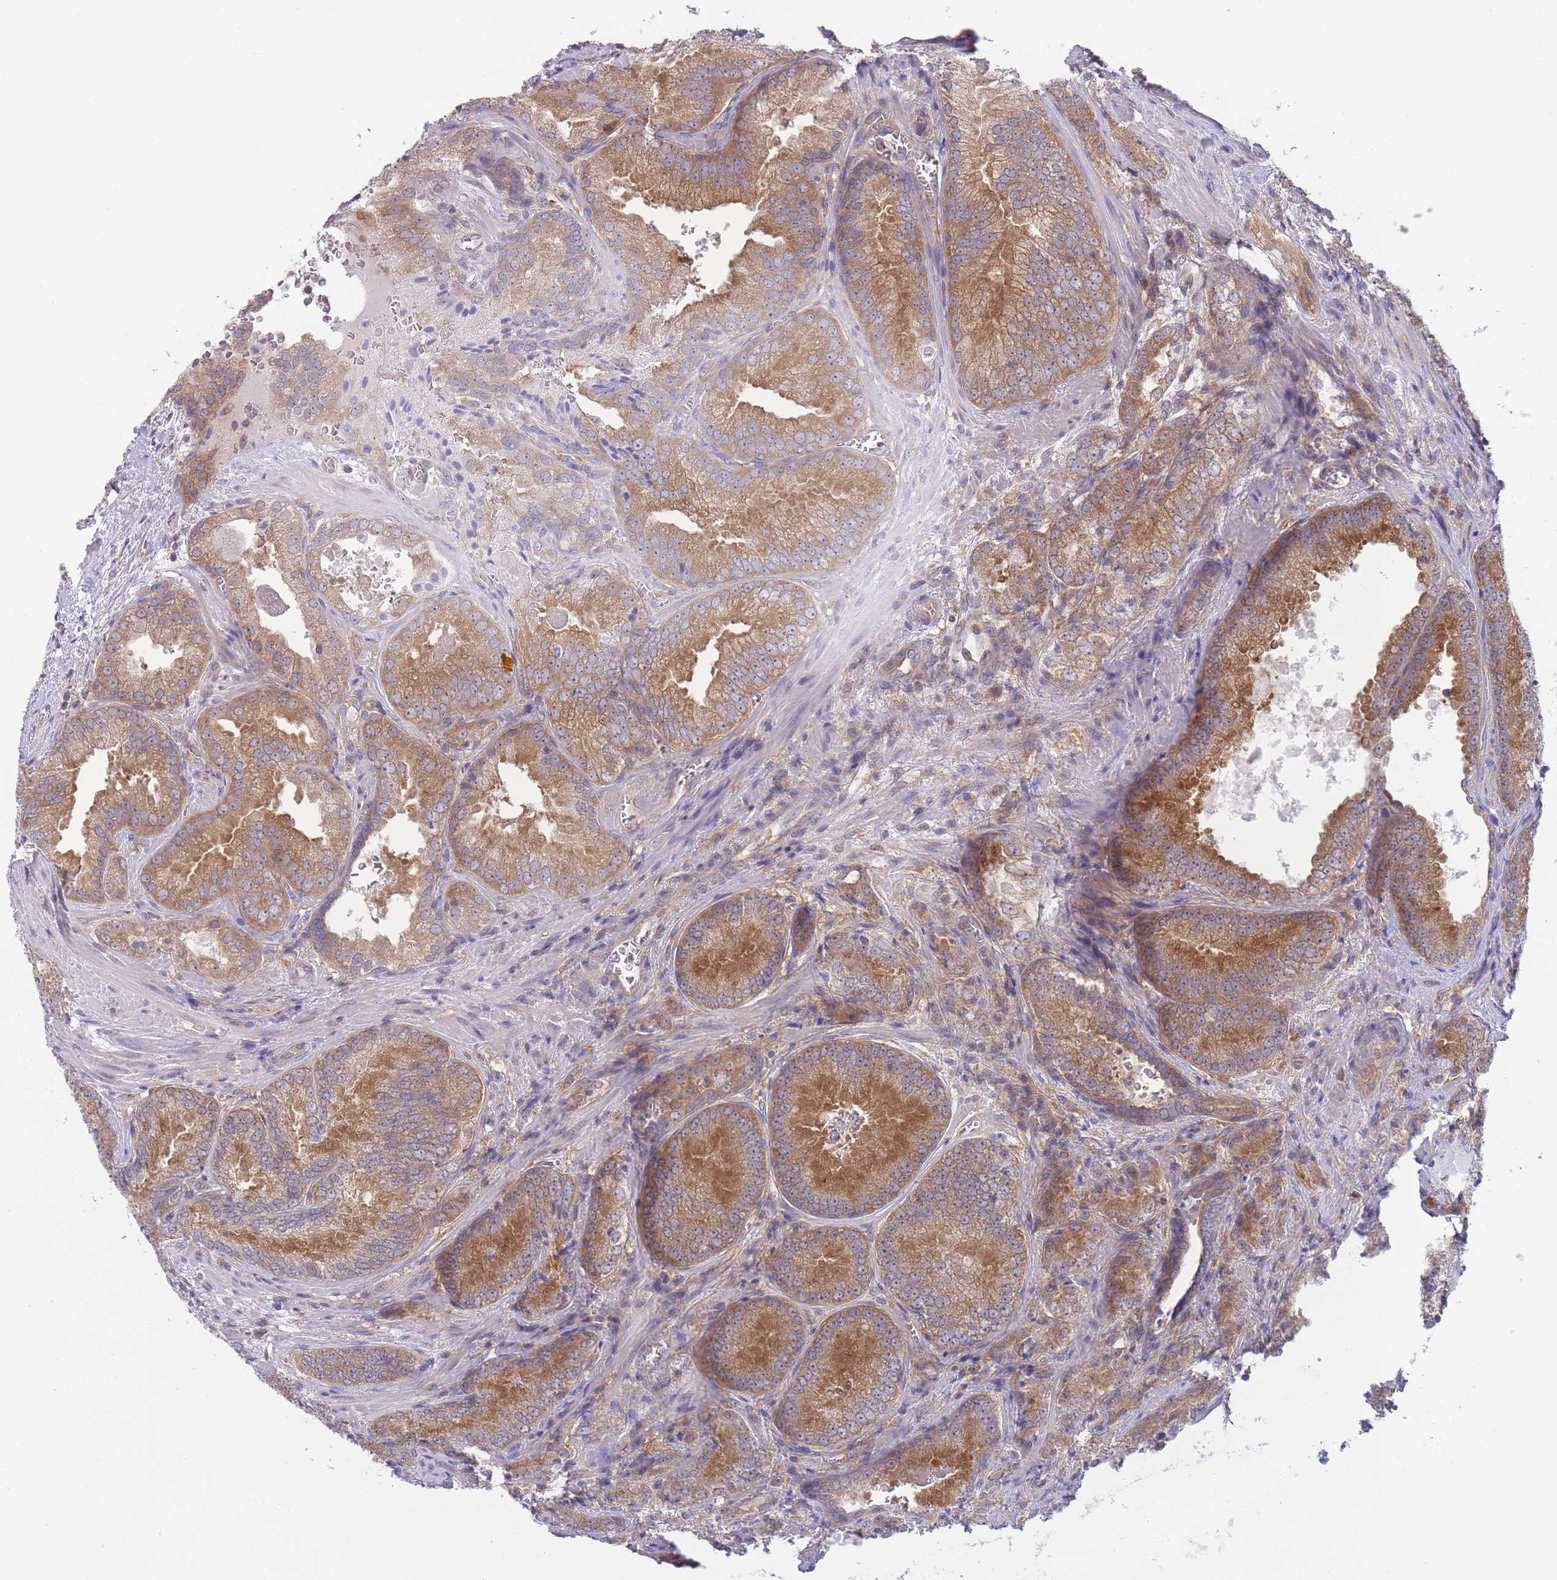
{"staining": {"intensity": "moderate", "quantity": ">75%", "location": "cytoplasmic/membranous"}, "tissue": "prostate cancer", "cell_type": "Tumor cells", "image_type": "cancer", "snomed": [{"axis": "morphology", "description": "Adenocarcinoma, High grade"}, {"axis": "topography", "description": "Prostate"}], "caption": "Prostate adenocarcinoma (high-grade) stained with a protein marker demonstrates moderate staining in tumor cells.", "gene": "PFDN6", "patient": {"sex": "male", "age": 63}}